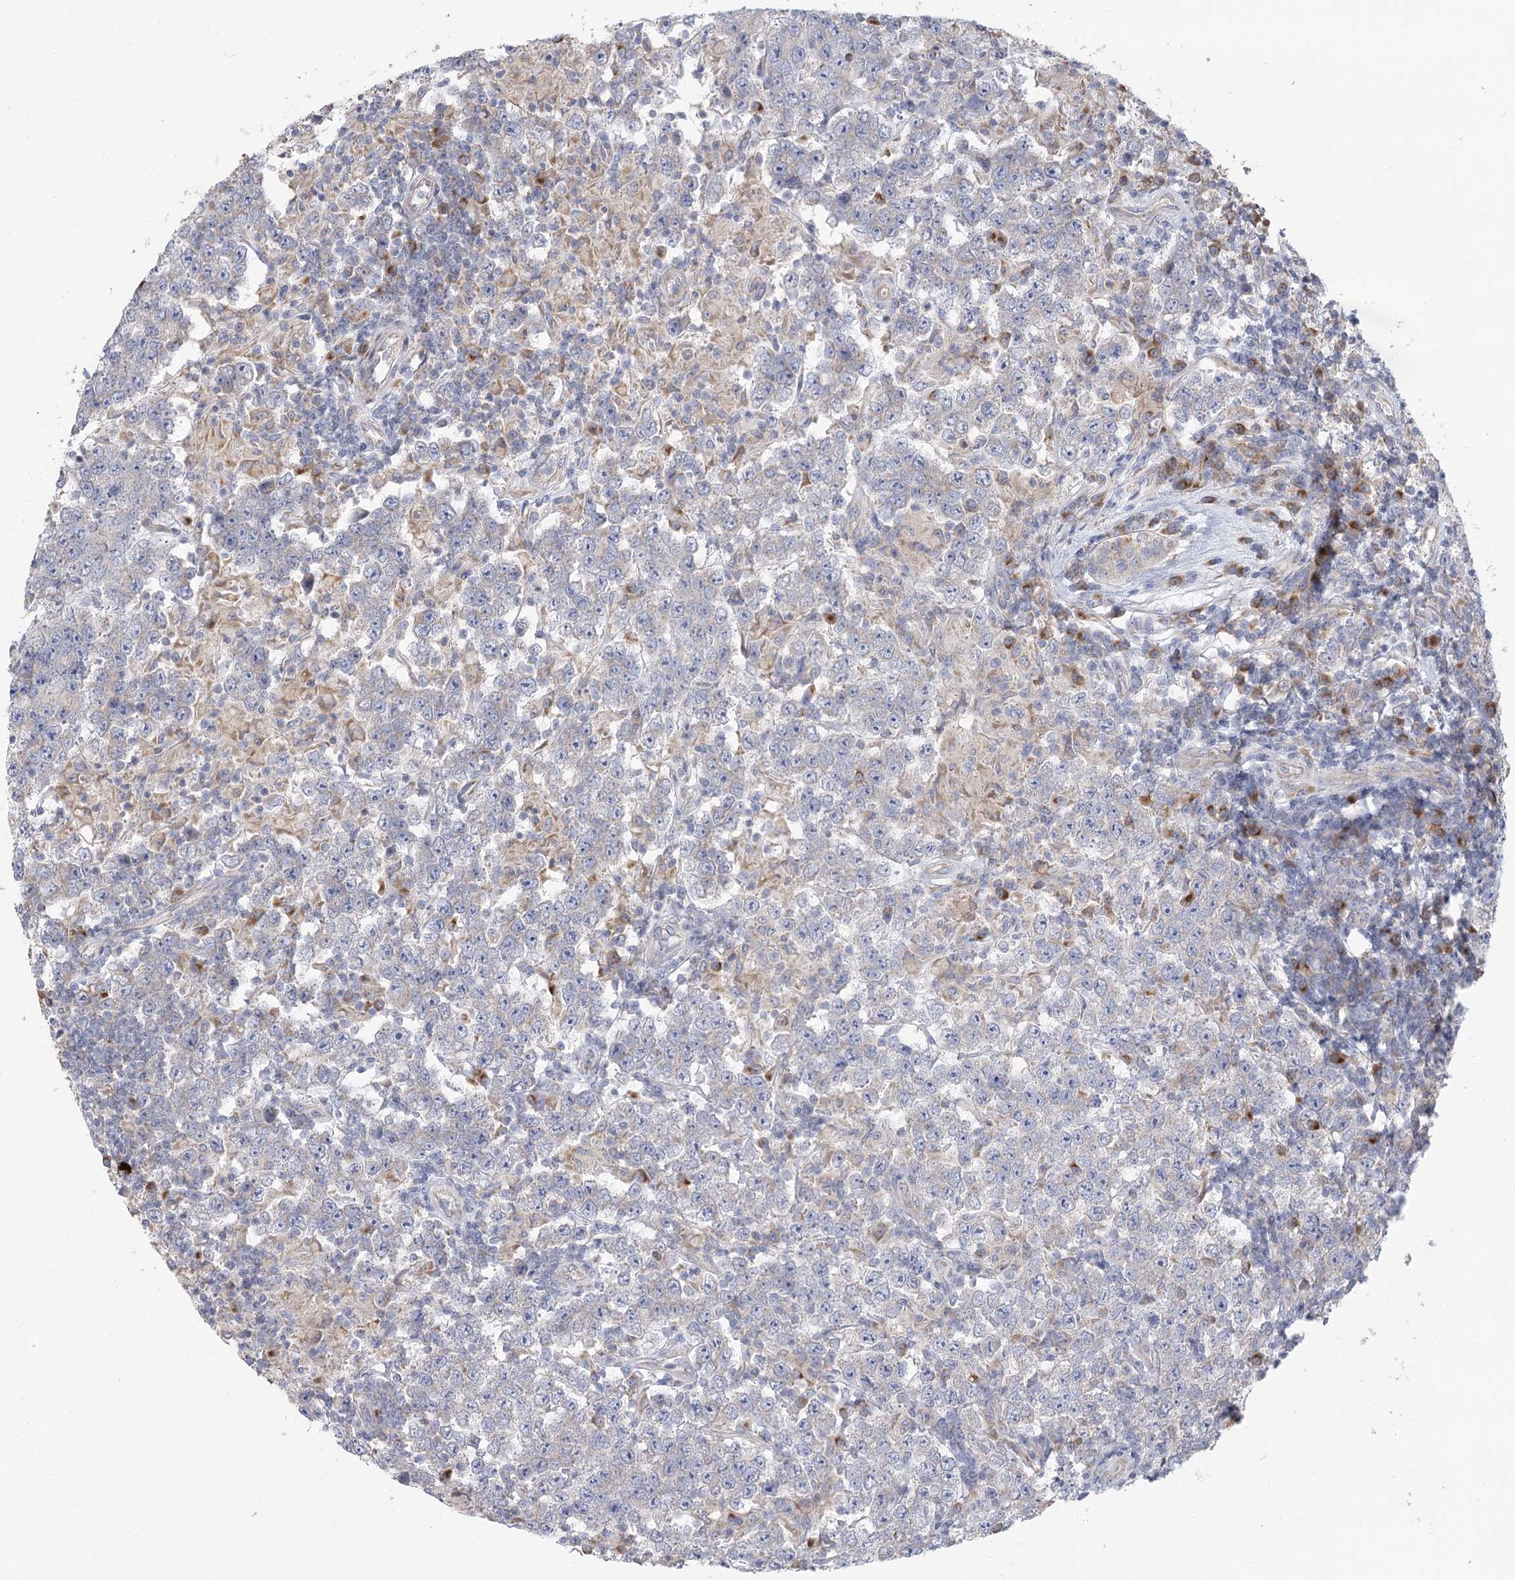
{"staining": {"intensity": "negative", "quantity": "none", "location": "none"}, "tissue": "testis cancer", "cell_type": "Tumor cells", "image_type": "cancer", "snomed": [{"axis": "morphology", "description": "Normal tissue, NOS"}, {"axis": "morphology", "description": "Urothelial carcinoma, High grade"}, {"axis": "morphology", "description": "Seminoma, NOS"}, {"axis": "morphology", "description": "Carcinoma, Embryonal, NOS"}, {"axis": "topography", "description": "Urinary bladder"}, {"axis": "topography", "description": "Testis"}], "caption": "Tumor cells are negative for brown protein staining in testis cancer (embryonal carcinoma).", "gene": "CNTLN", "patient": {"sex": "male", "age": 41}}